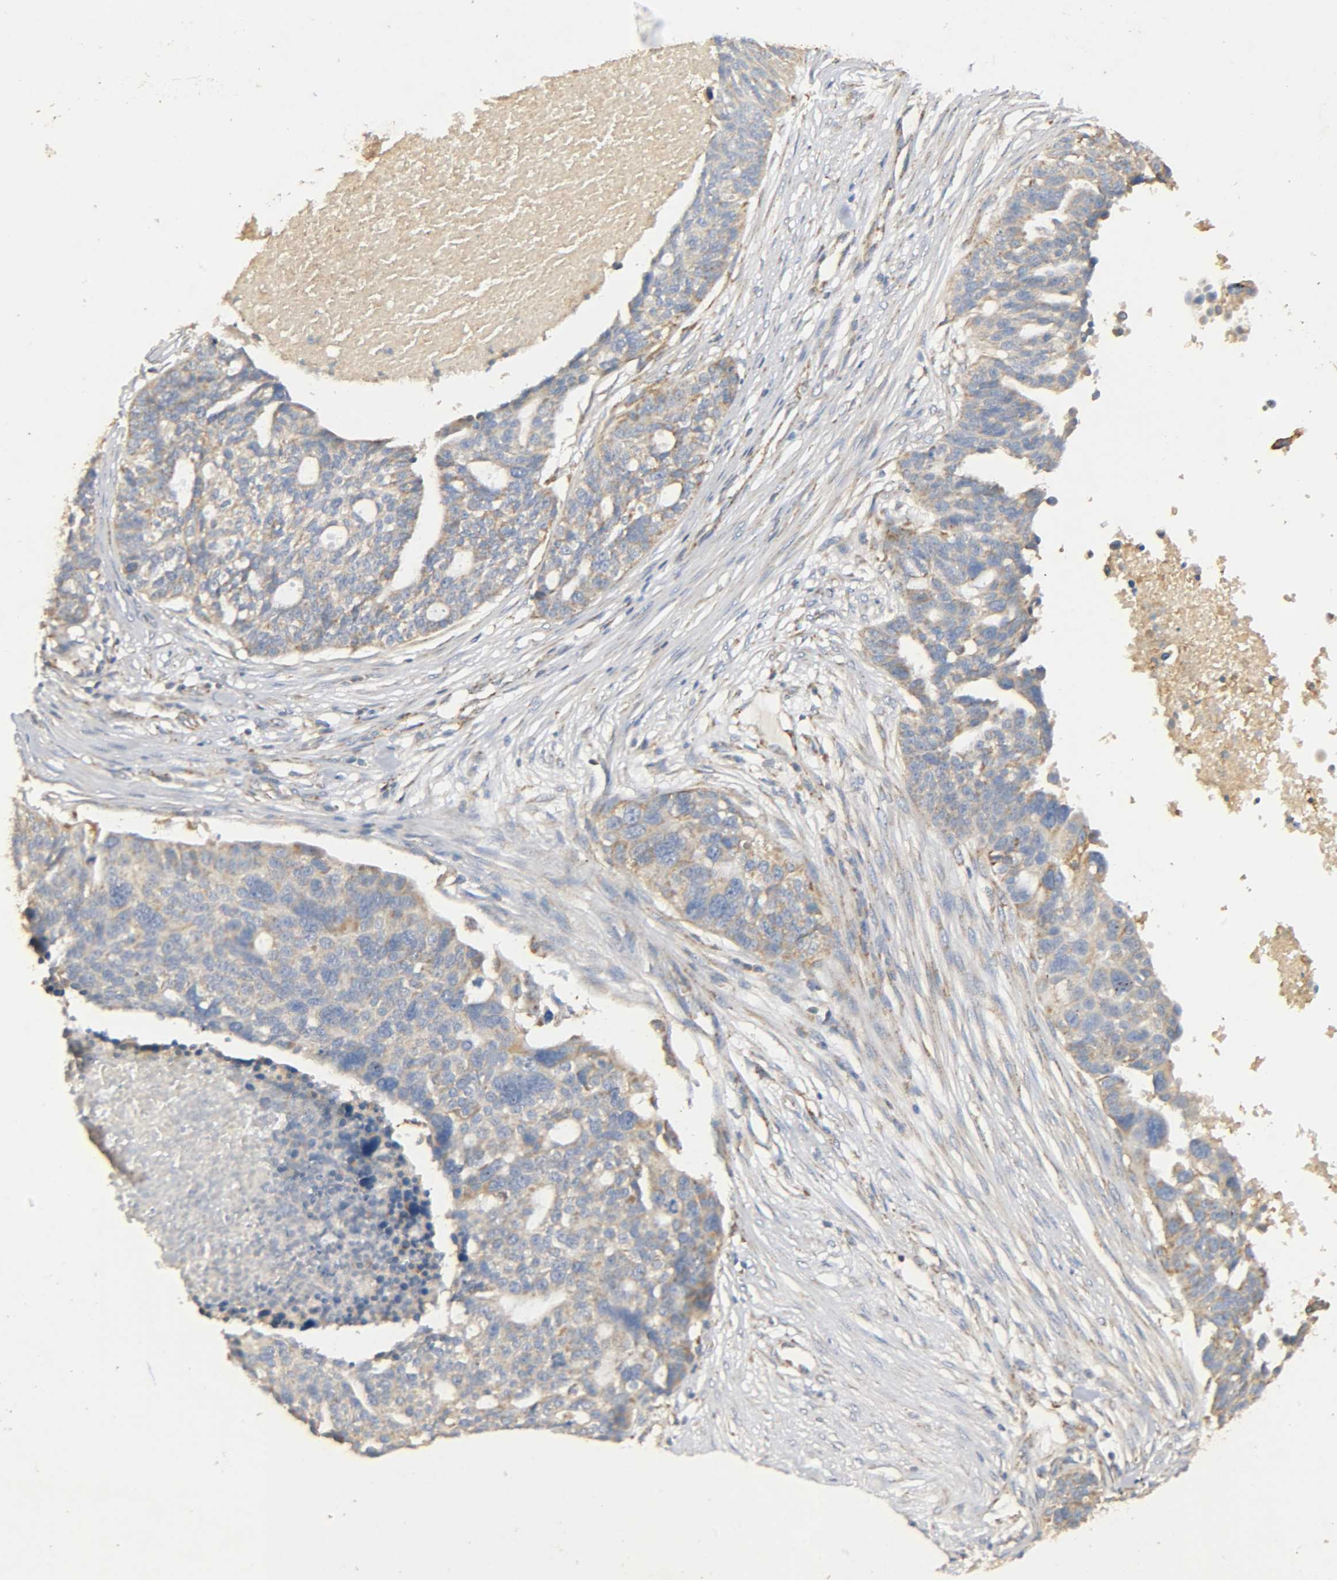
{"staining": {"intensity": "weak", "quantity": "<25%", "location": "cytoplasmic/membranous"}, "tissue": "ovarian cancer", "cell_type": "Tumor cells", "image_type": "cancer", "snomed": [{"axis": "morphology", "description": "Cystadenocarcinoma, serous, NOS"}, {"axis": "topography", "description": "Ovary"}], "caption": "Immunohistochemistry image of neoplastic tissue: serous cystadenocarcinoma (ovarian) stained with DAB demonstrates no significant protein positivity in tumor cells. (Brightfield microscopy of DAB immunohistochemistry at high magnification).", "gene": "NDUFS3", "patient": {"sex": "female", "age": 59}}